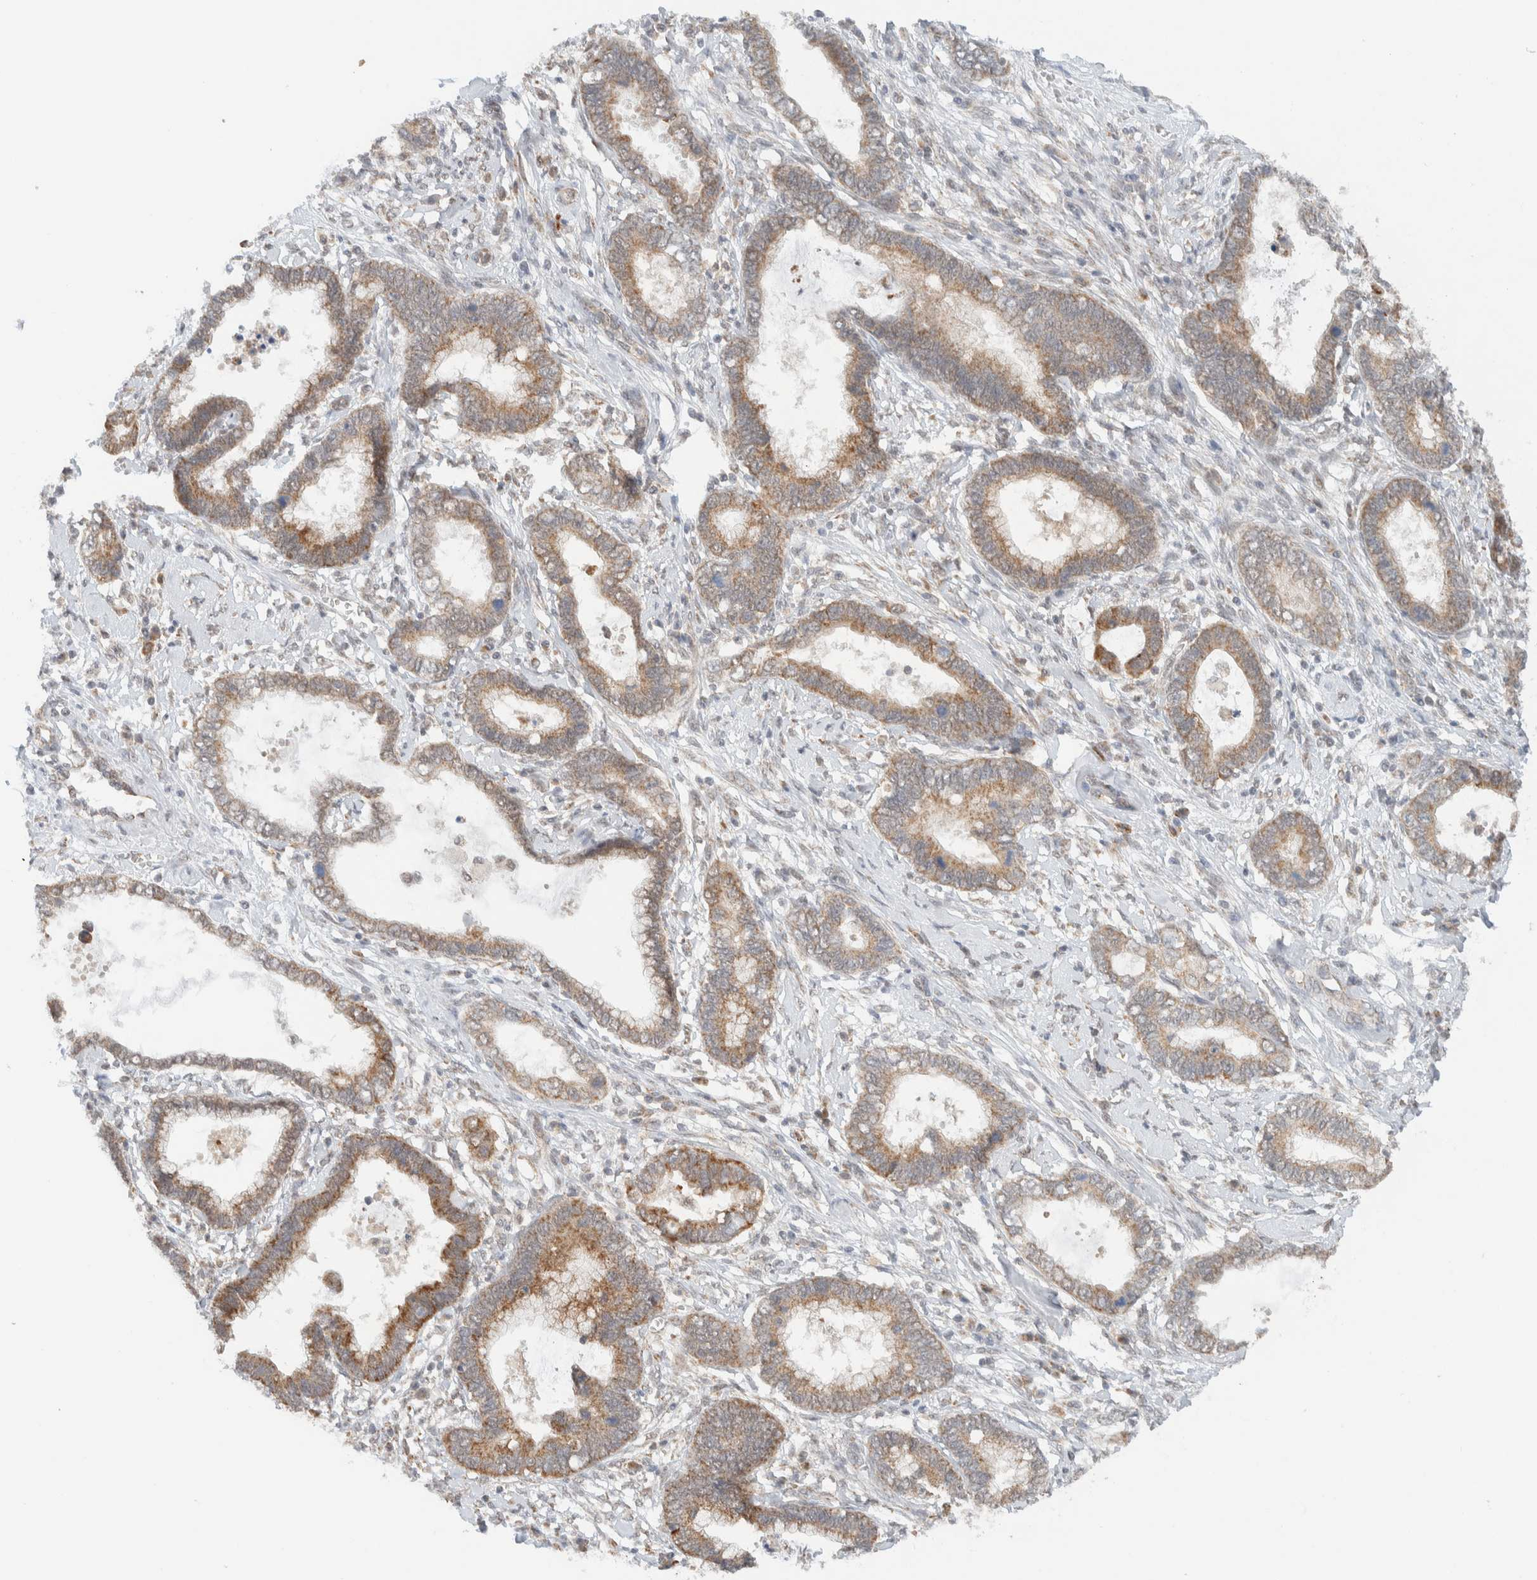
{"staining": {"intensity": "moderate", "quantity": ">75%", "location": "cytoplasmic/membranous"}, "tissue": "cervical cancer", "cell_type": "Tumor cells", "image_type": "cancer", "snomed": [{"axis": "morphology", "description": "Adenocarcinoma, NOS"}, {"axis": "topography", "description": "Cervix"}], "caption": "Cervical cancer (adenocarcinoma) stained for a protein (brown) reveals moderate cytoplasmic/membranous positive positivity in about >75% of tumor cells.", "gene": "MRPL41", "patient": {"sex": "female", "age": 44}}